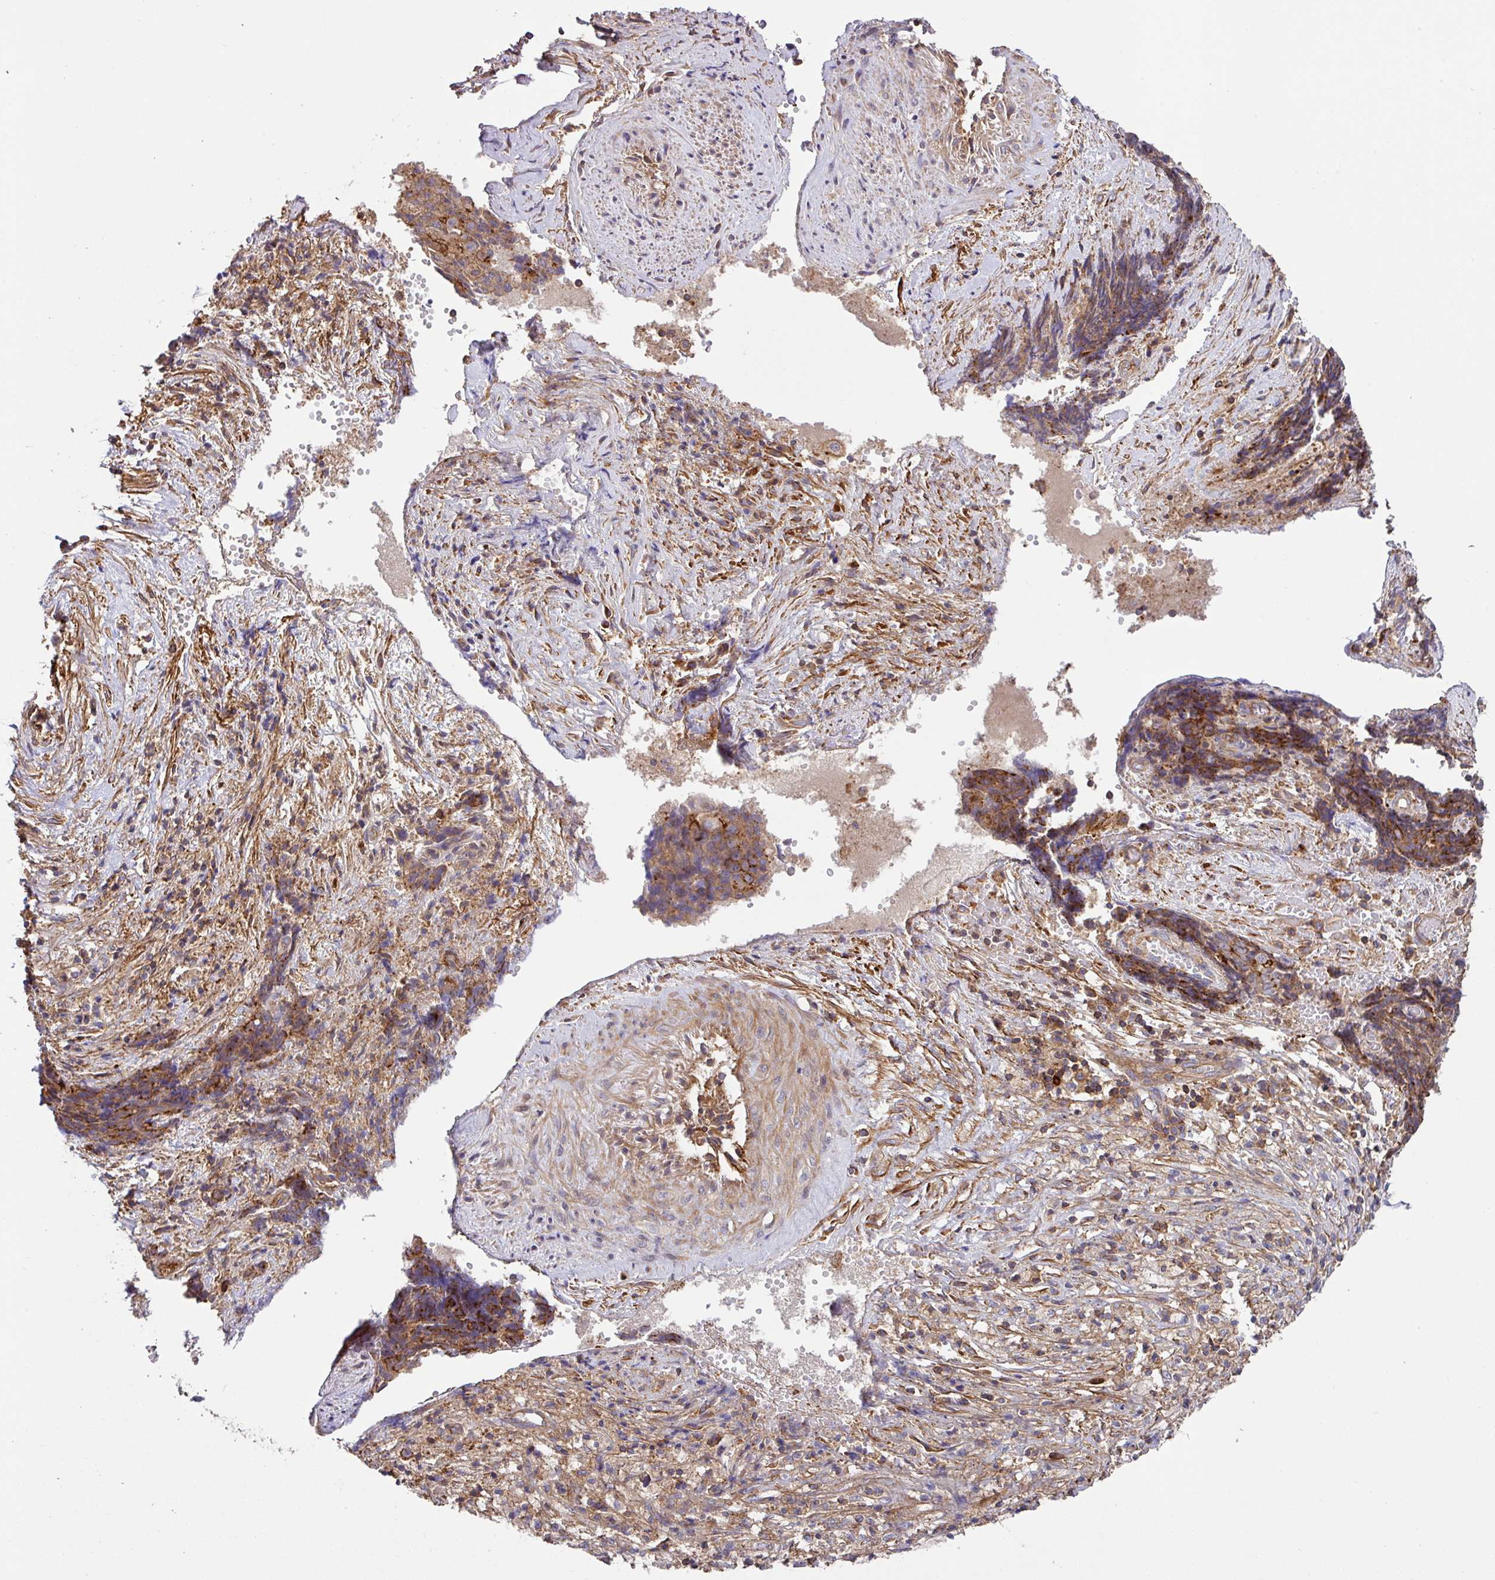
{"staining": {"intensity": "moderate", "quantity": "25%-75%", "location": "cytoplasmic/membranous"}, "tissue": "ovarian cancer", "cell_type": "Tumor cells", "image_type": "cancer", "snomed": [{"axis": "morphology", "description": "Carcinoma, endometroid"}, {"axis": "topography", "description": "Ovary"}], "caption": "Immunohistochemical staining of human ovarian cancer (endometroid carcinoma) shows moderate cytoplasmic/membranous protein expression in about 25%-75% of tumor cells.", "gene": "RIC1", "patient": {"sex": "female", "age": 42}}